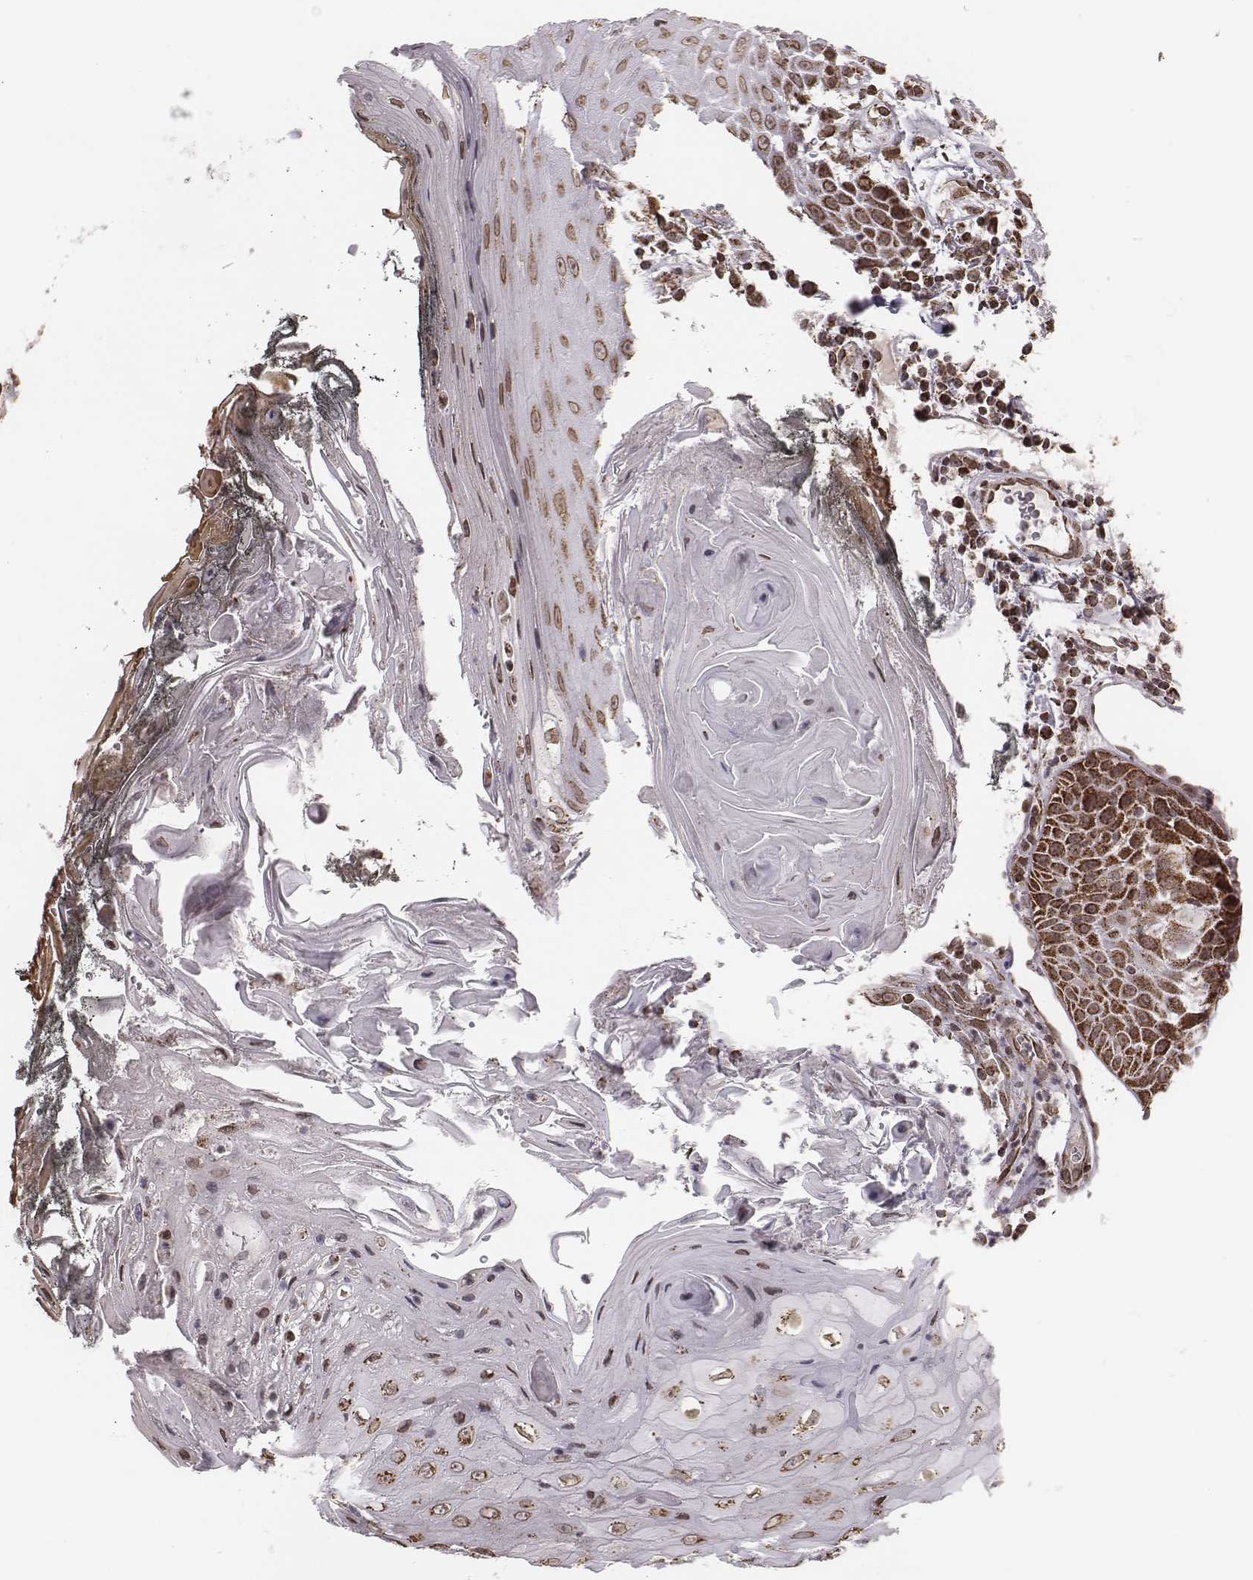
{"staining": {"intensity": "strong", "quantity": ">75%", "location": "cytoplasmic/membranous"}, "tissue": "head and neck cancer", "cell_type": "Tumor cells", "image_type": "cancer", "snomed": [{"axis": "morphology", "description": "Squamous cell carcinoma, NOS"}, {"axis": "topography", "description": "Head-Neck"}], "caption": "Strong cytoplasmic/membranous expression for a protein is identified in approximately >75% of tumor cells of head and neck squamous cell carcinoma using IHC.", "gene": "ACOT2", "patient": {"sex": "male", "age": 52}}